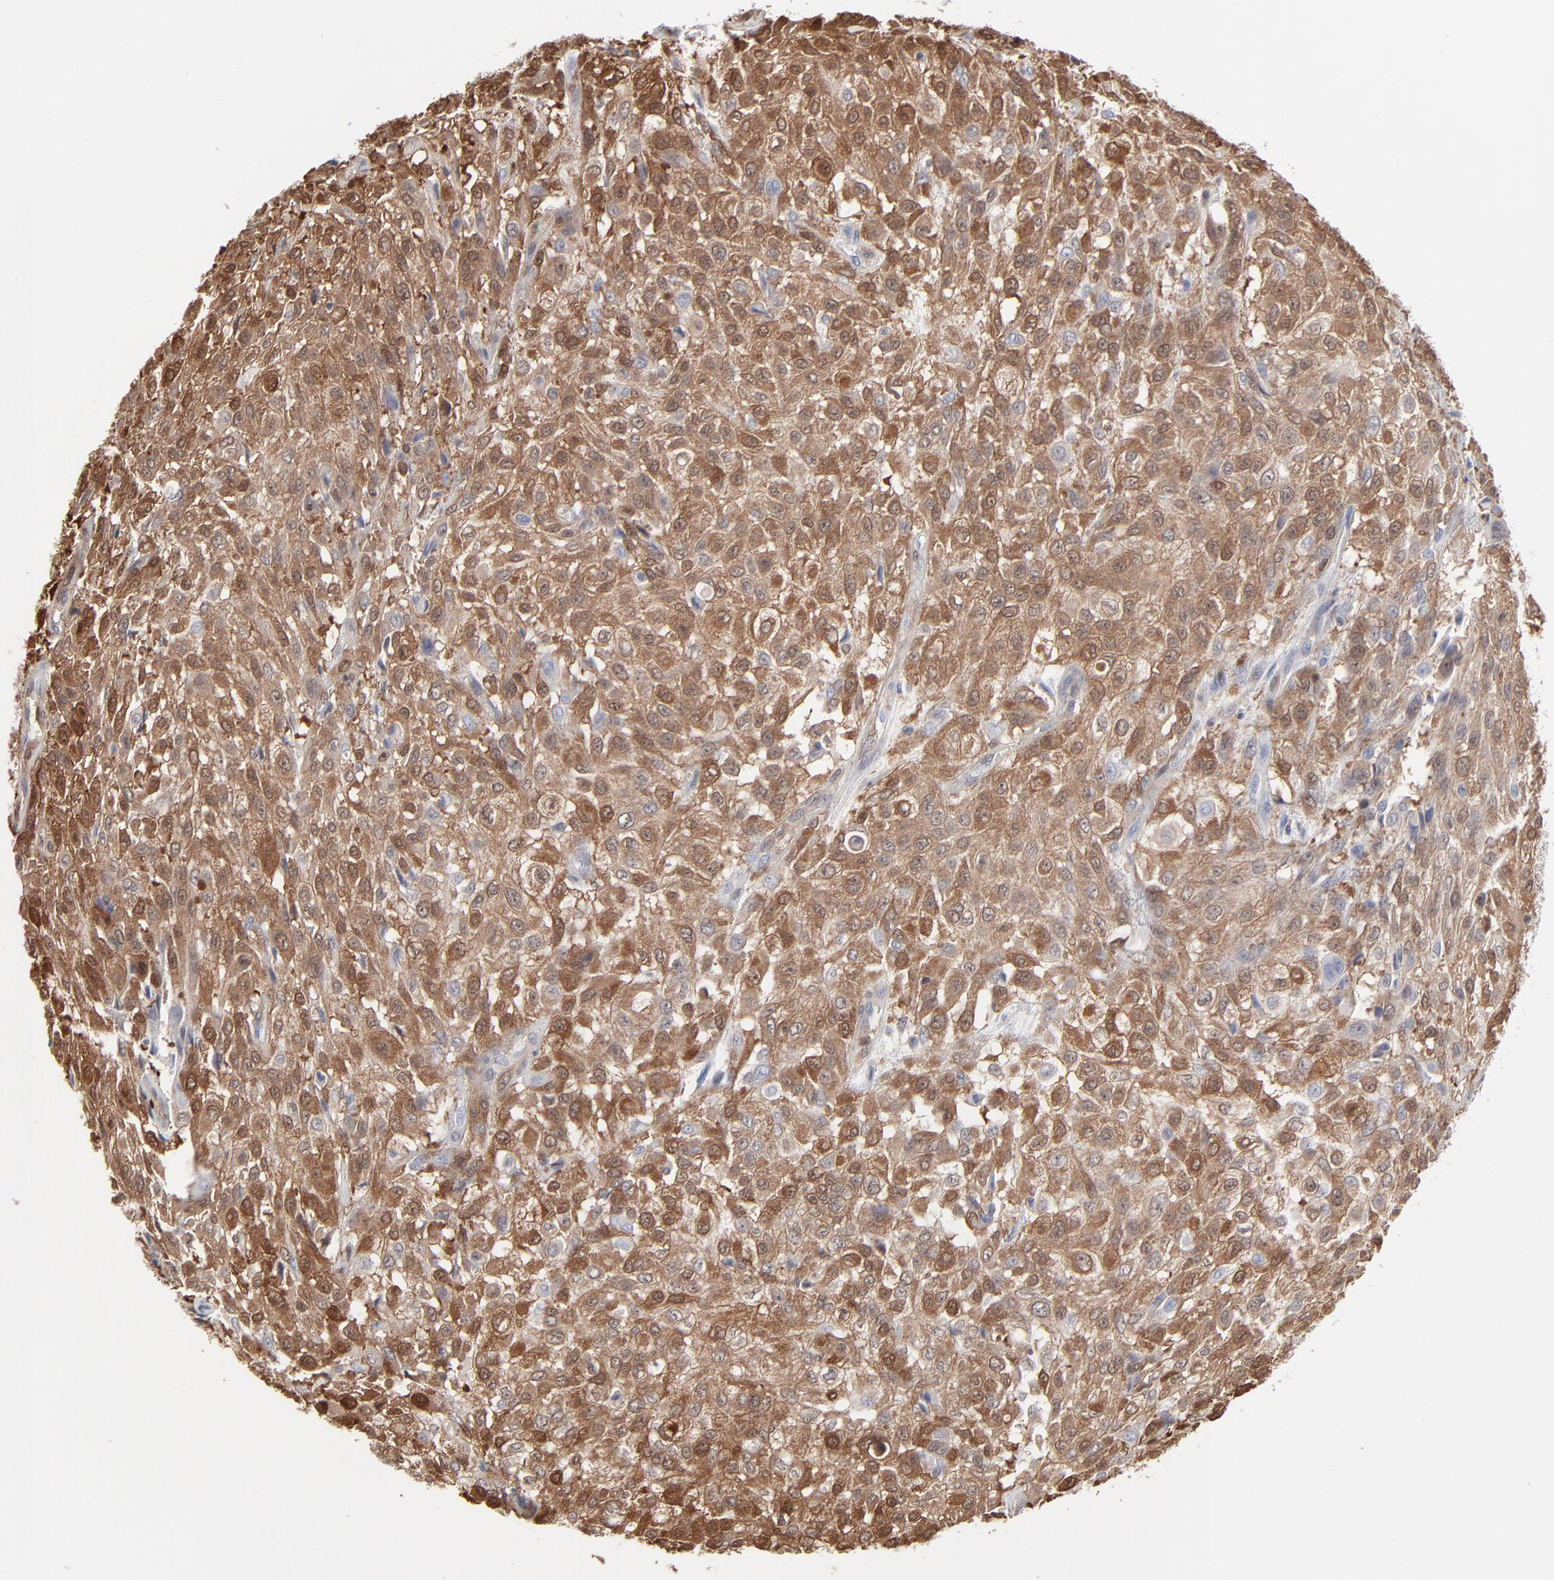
{"staining": {"intensity": "strong", "quantity": ">75%", "location": "cytoplasmic/membranous"}, "tissue": "urothelial cancer", "cell_type": "Tumor cells", "image_type": "cancer", "snomed": [{"axis": "morphology", "description": "Urothelial carcinoma, High grade"}, {"axis": "topography", "description": "Urinary bladder"}], "caption": "IHC of human urothelial cancer displays high levels of strong cytoplasmic/membranous expression in about >75% of tumor cells.", "gene": "MAP2K1", "patient": {"sex": "male", "age": 57}}